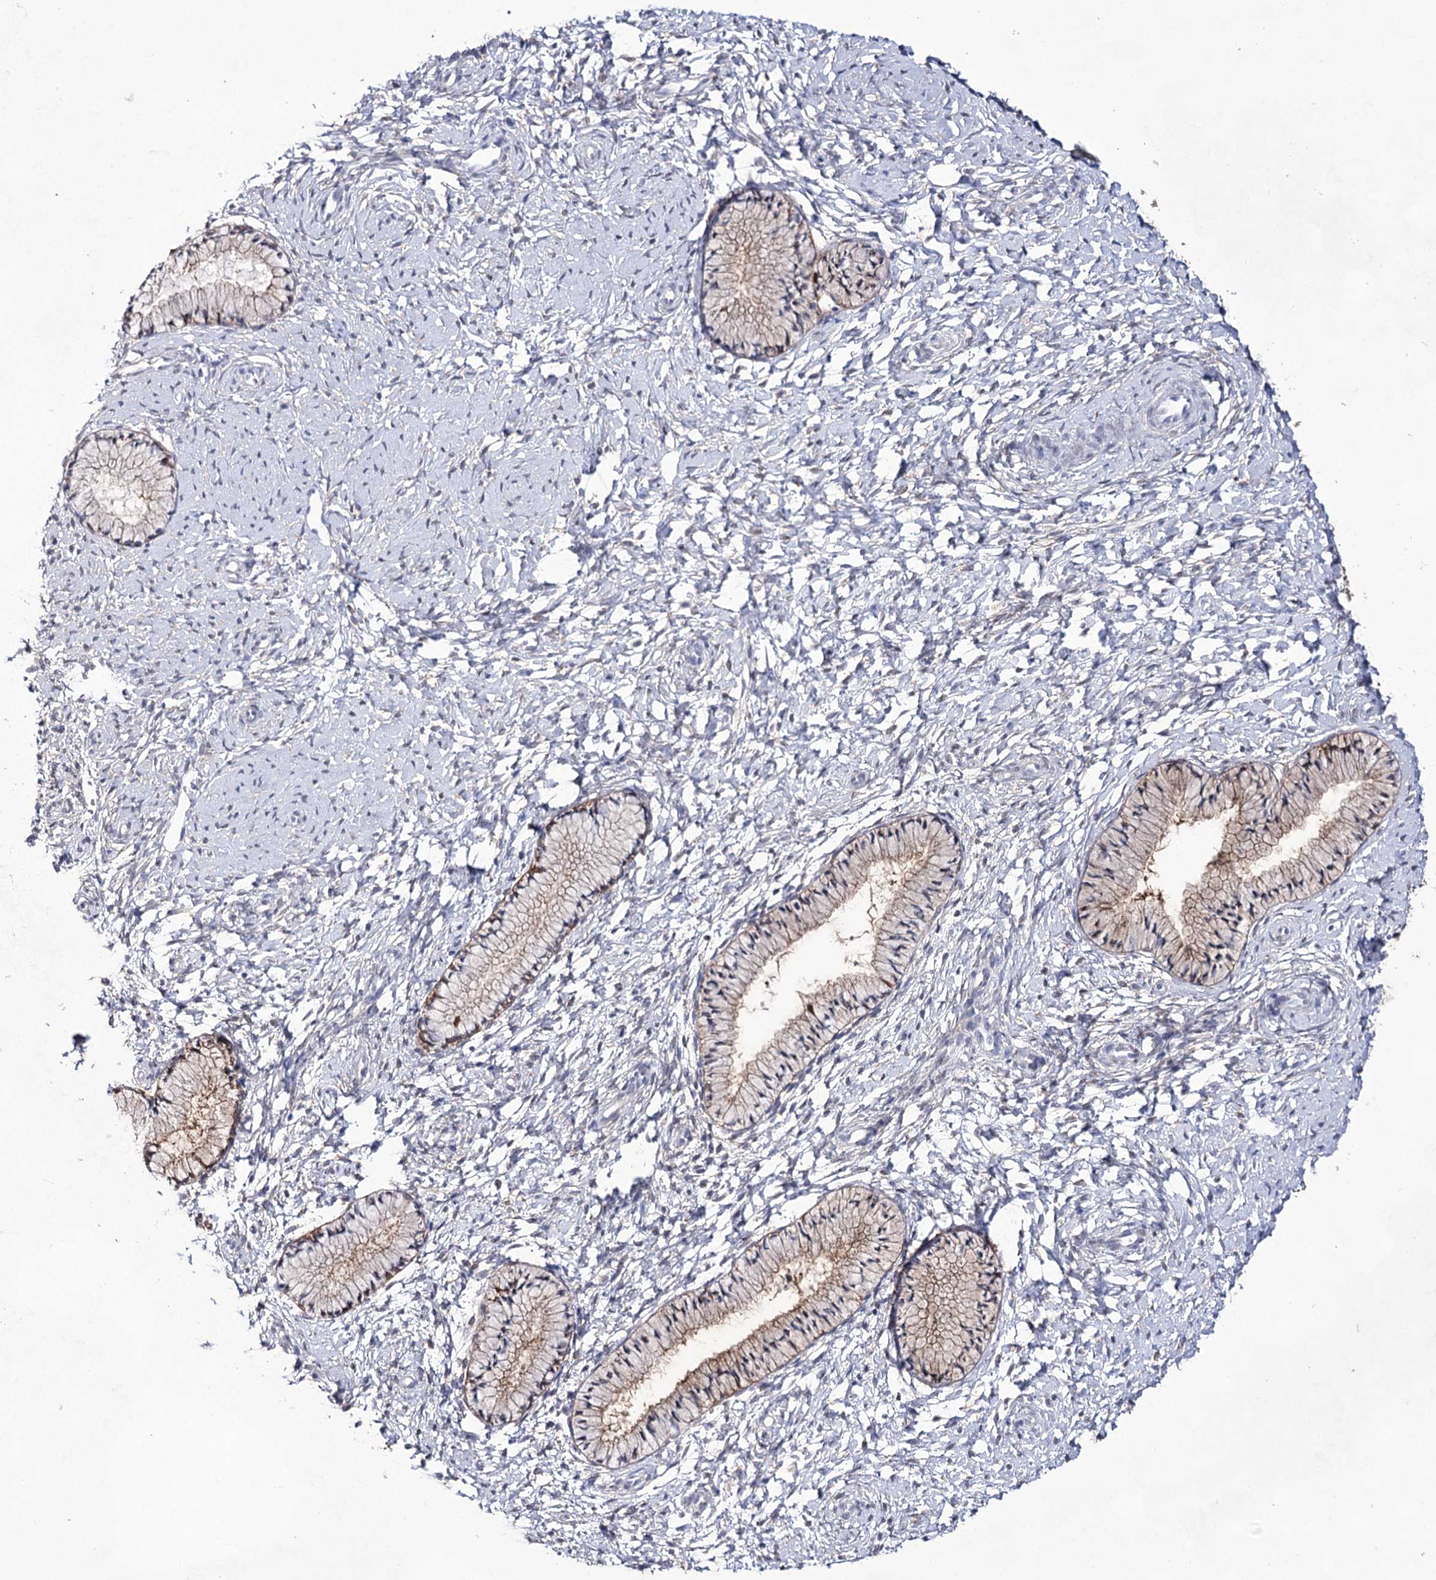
{"staining": {"intensity": "moderate", "quantity": "25%-75%", "location": "cytoplasmic/membranous"}, "tissue": "cervix", "cell_type": "Glandular cells", "image_type": "normal", "snomed": [{"axis": "morphology", "description": "Normal tissue, NOS"}, {"axis": "topography", "description": "Cervix"}], "caption": "Approximately 25%-75% of glandular cells in normal cervix reveal moderate cytoplasmic/membranous protein staining as visualized by brown immunohistochemical staining.", "gene": "UGDH", "patient": {"sex": "female", "age": 33}}